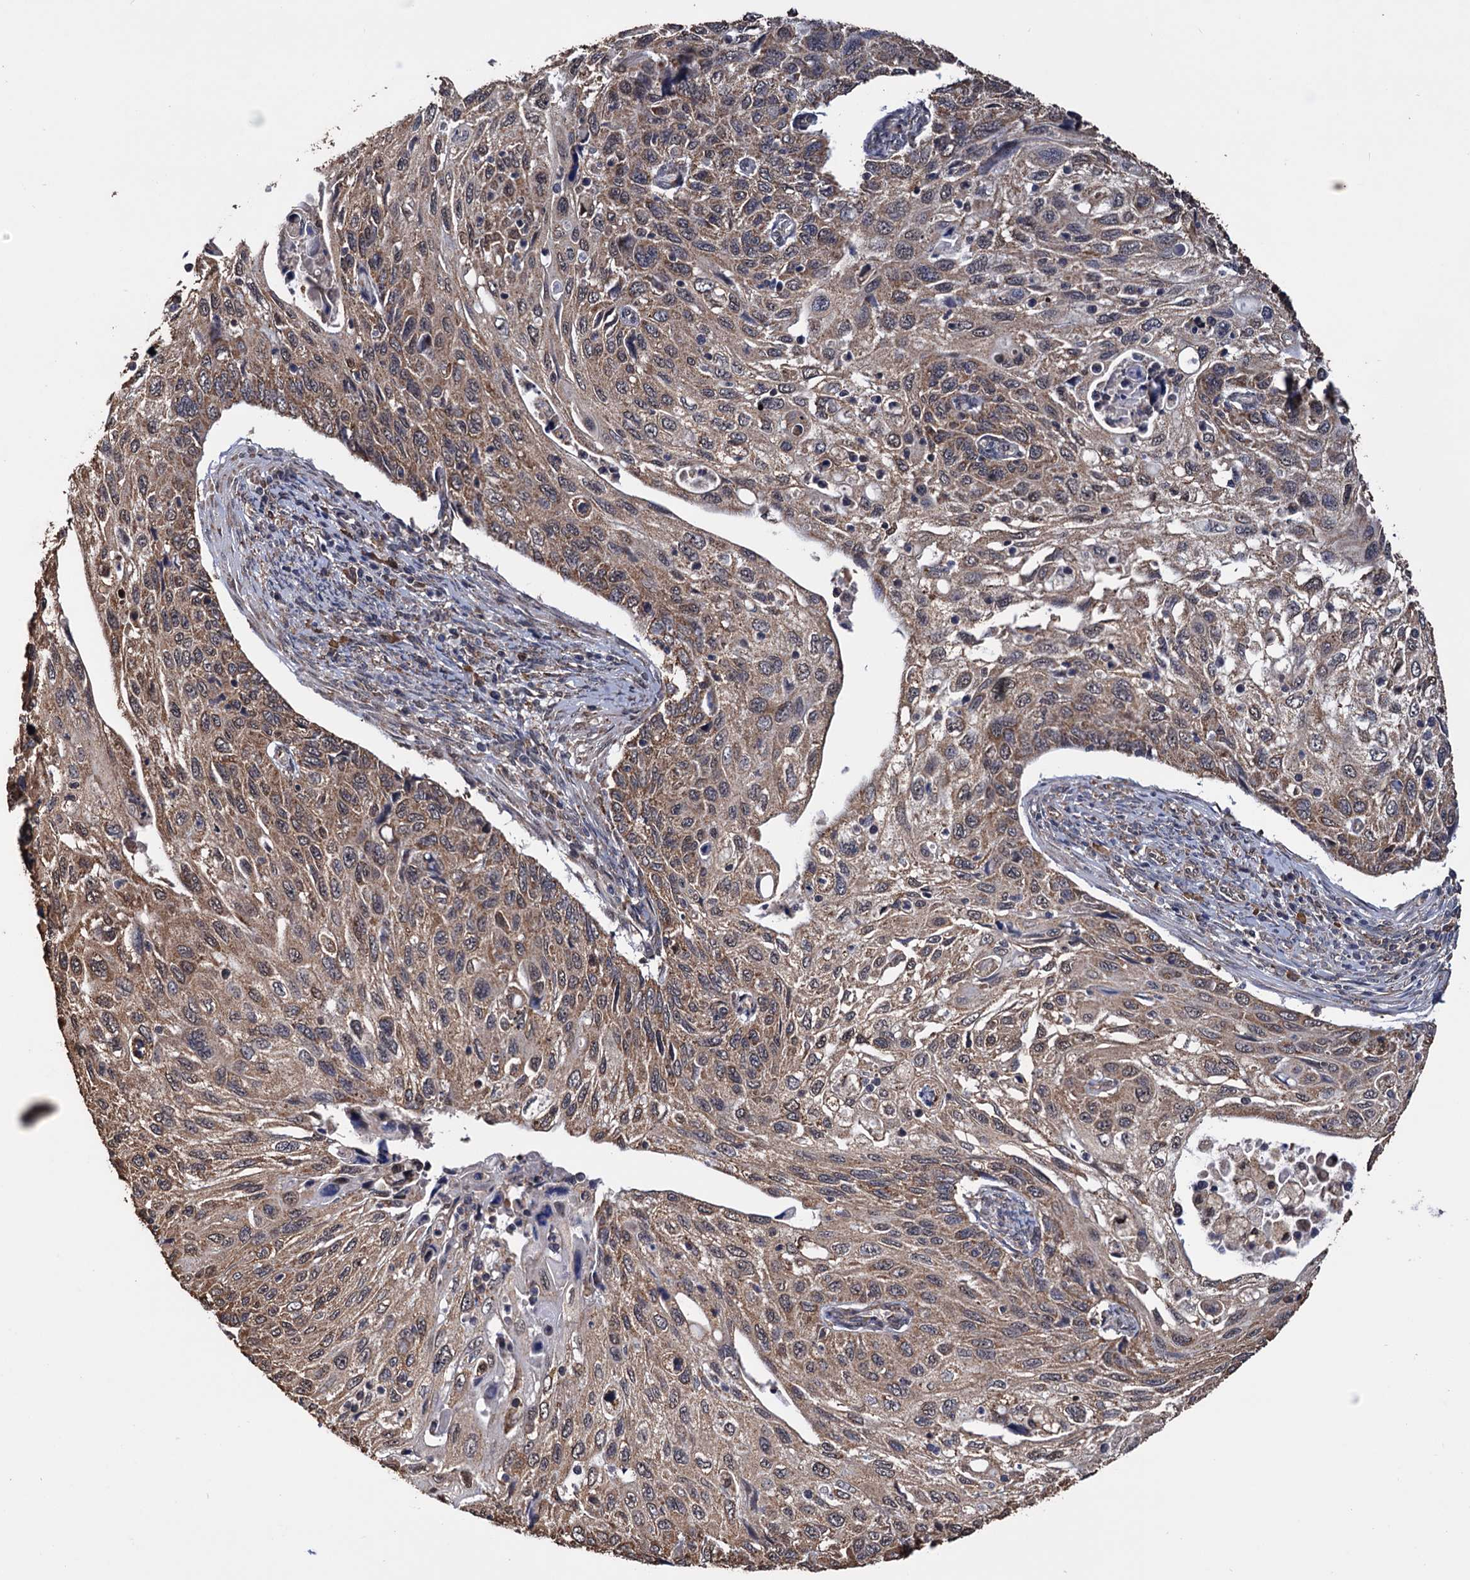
{"staining": {"intensity": "moderate", "quantity": ">75%", "location": "cytoplasmic/membranous"}, "tissue": "cervical cancer", "cell_type": "Tumor cells", "image_type": "cancer", "snomed": [{"axis": "morphology", "description": "Squamous cell carcinoma, NOS"}, {"axis": "topography", "description": "Cervix"}], "caption": "A high-resolution micrograph shows IHC staining of cervical squamous cell carcinoma, which reveals moderate cytoplasmic/membranous expression in about >75% of tumor cells. (Stains: DAB in brown, nuclei in blue, Microscopy: brightfield microscopy at high magnification).", "gene": "TBC1D12", "patient": {"sex": "female", "age": 70}}